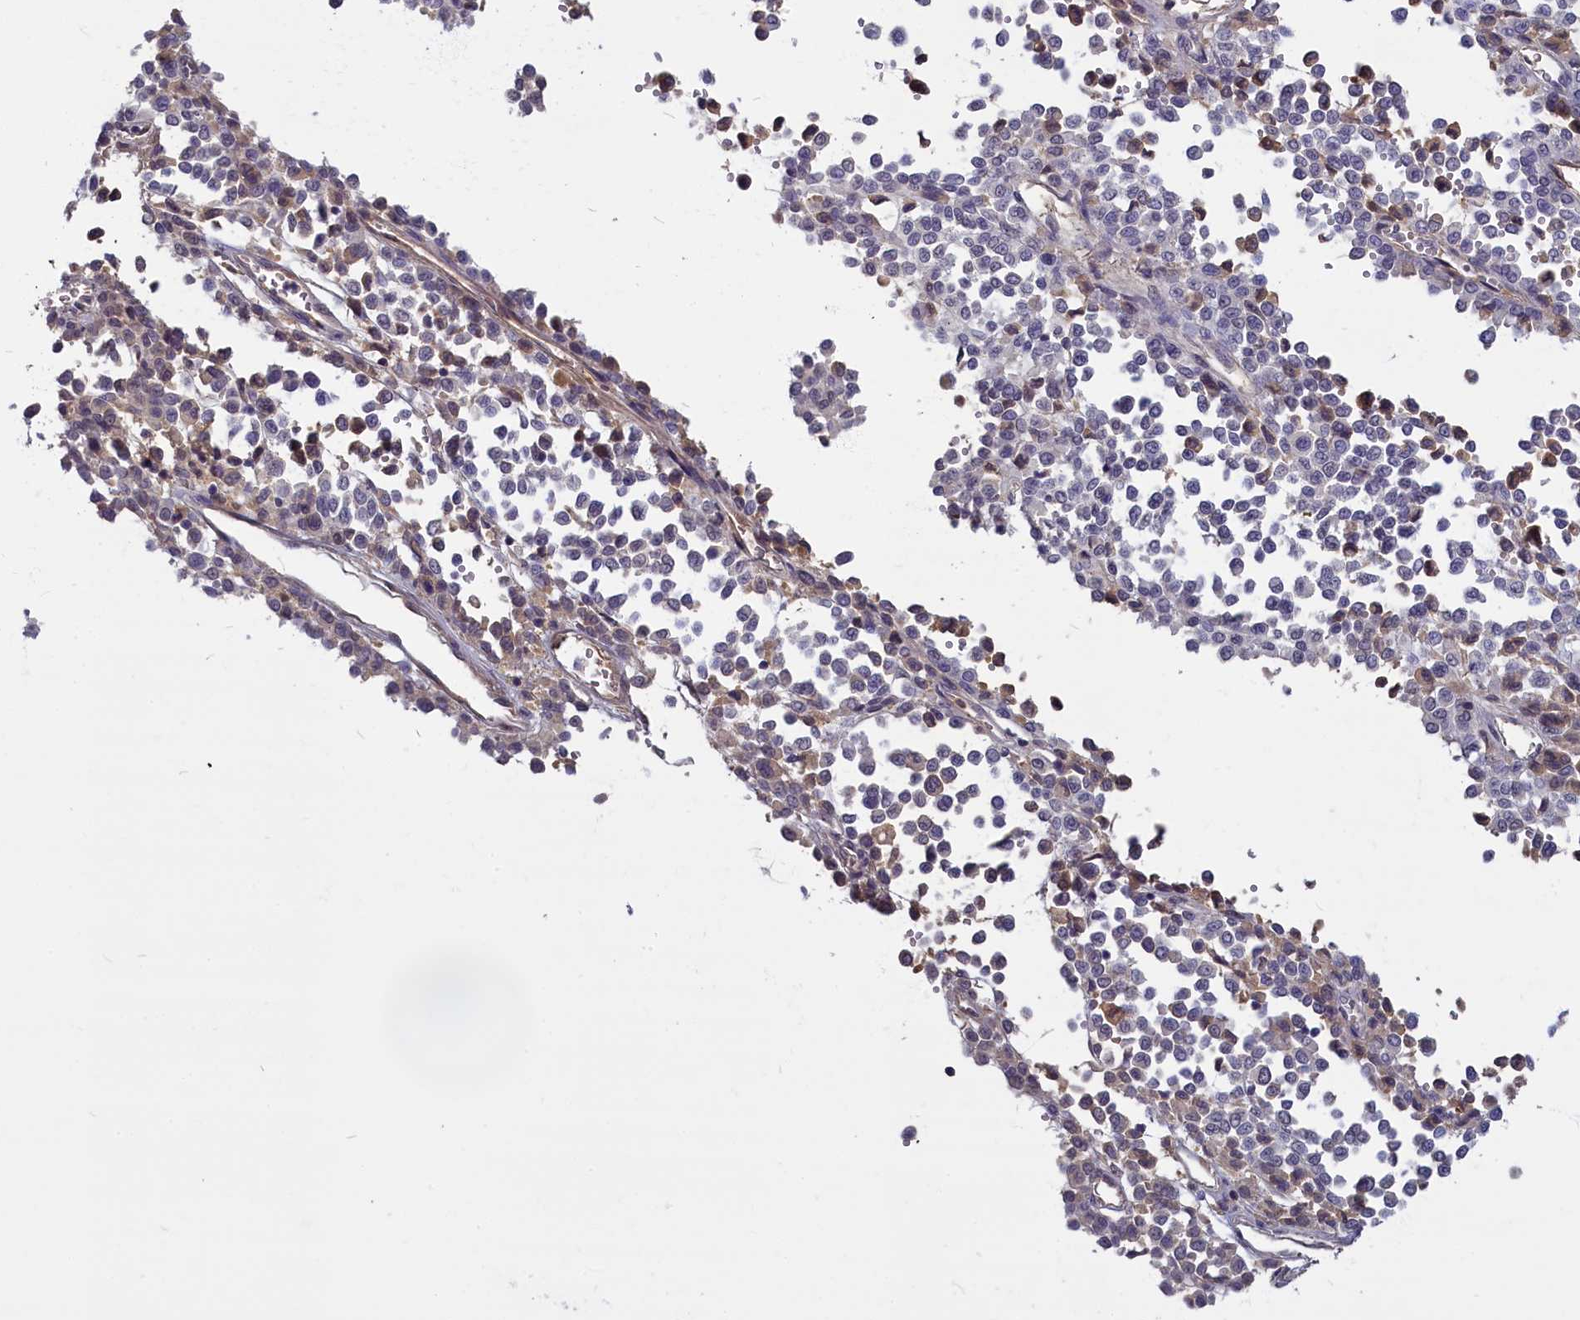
{"staining": {"intensity": "weak", "quantity": "<25%", "location": "nuclear"}, "tissue": "melanoma", "cell_type": "Tumor cells", "image_type": "cancer", "snomed": [{"axis": "morphology", "description": "Malignant melanoma, Metastatic site"}, {"axis": "topography", "description": "Pancreas"}], "caption": "Immunohistochemical staining of human melanoma exhibits no significant expression in tumor cells.", "gene": "SV2C", "patient": {"sex": "female", "age": 30}}